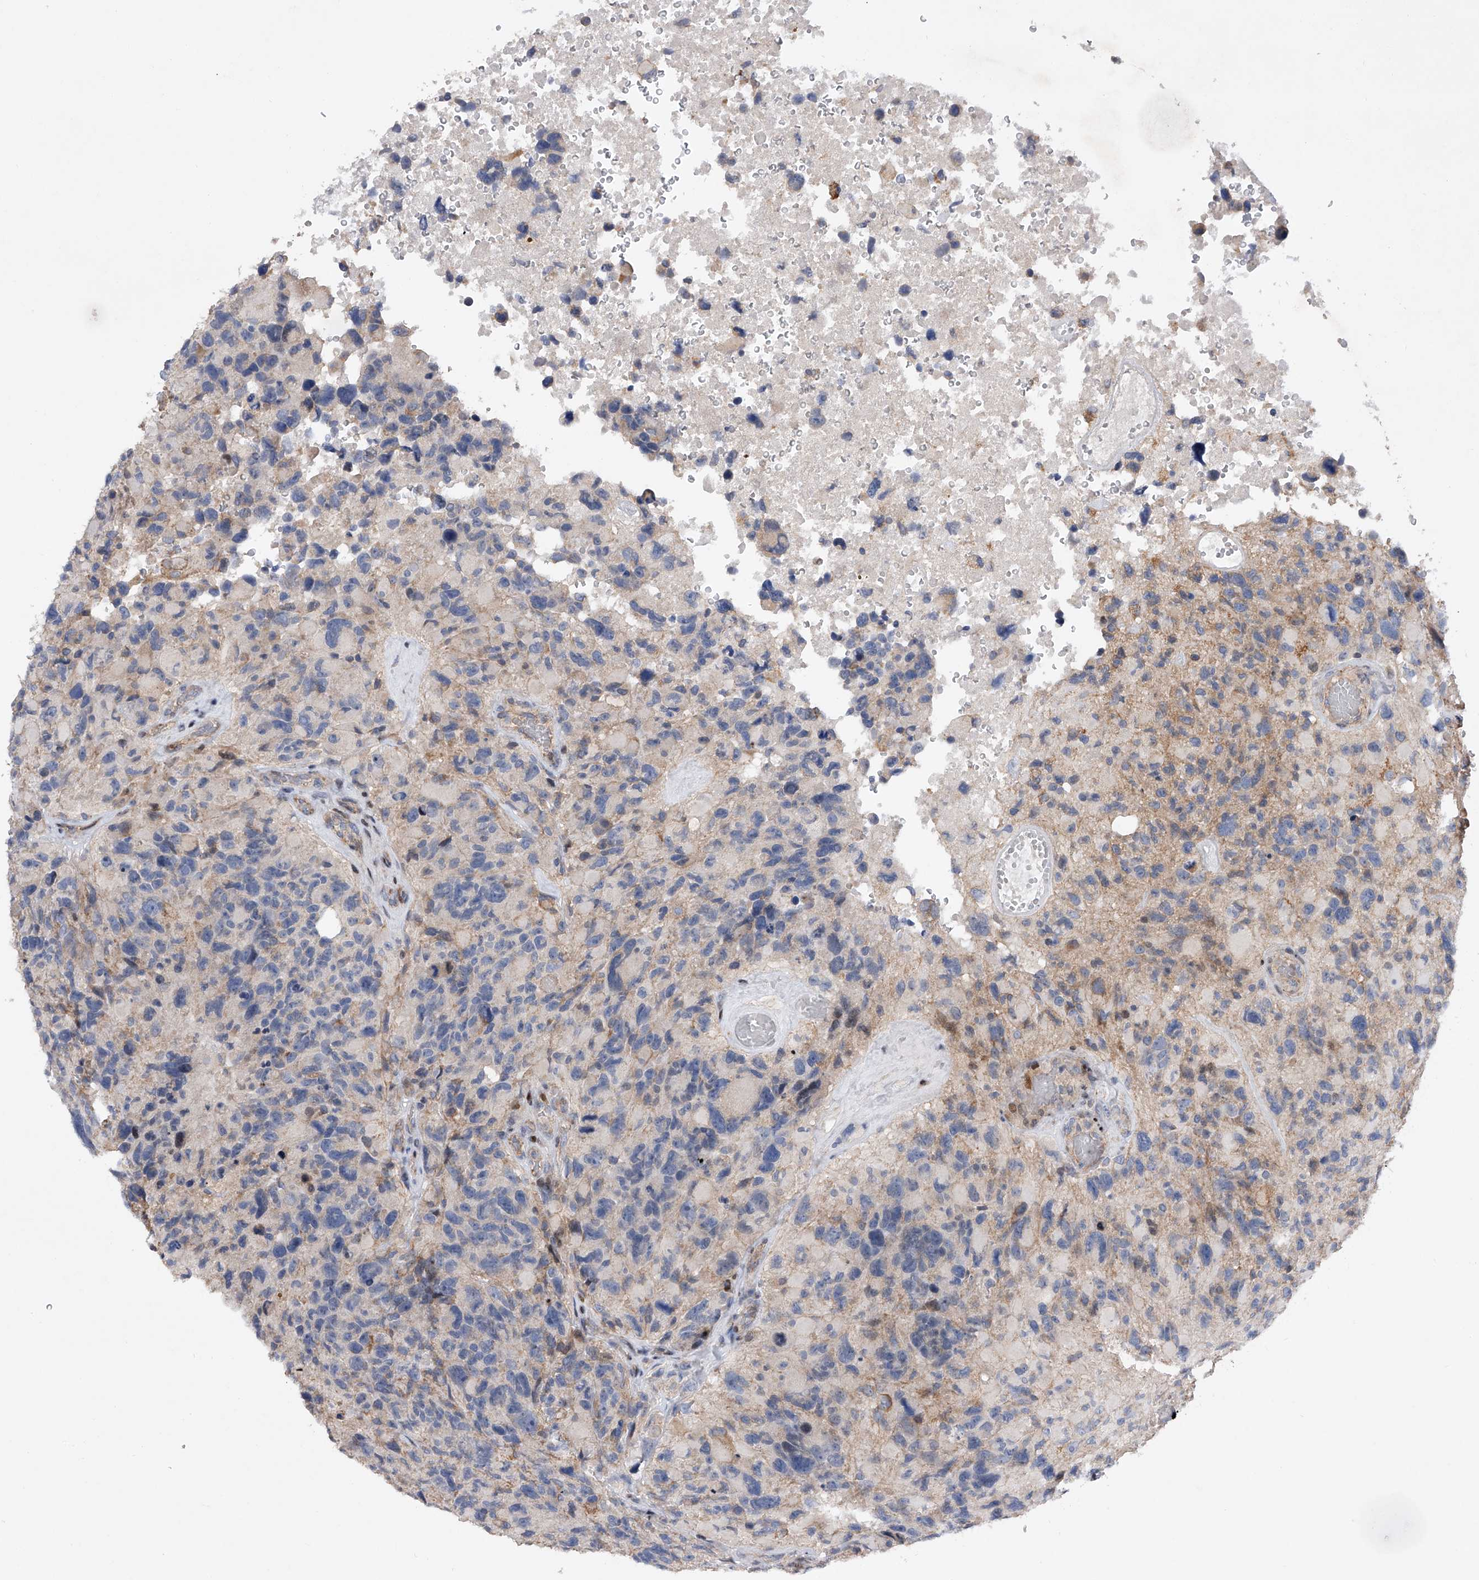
{"staining": {"intensity": "negative", "quantity": "none", "location": "none"}, "tissue": "glioma", "cell_type": "Tumor cells", "image_type": "cancer", "snomed": [{"axis": "morphology", "description": "Glioma, malignant, High grade"}, {"axis": "topography", "description": "Brain"}], "caption": "IHC histopathology image of neoplastic tissue: malignant high-grade glioma stained with DAB (3,3'-diaminobenzidine) demonstrates no significant protein expression in tumor cells.", "gene": "CDH12", "patient": {"sex": "male", "age": 69}}